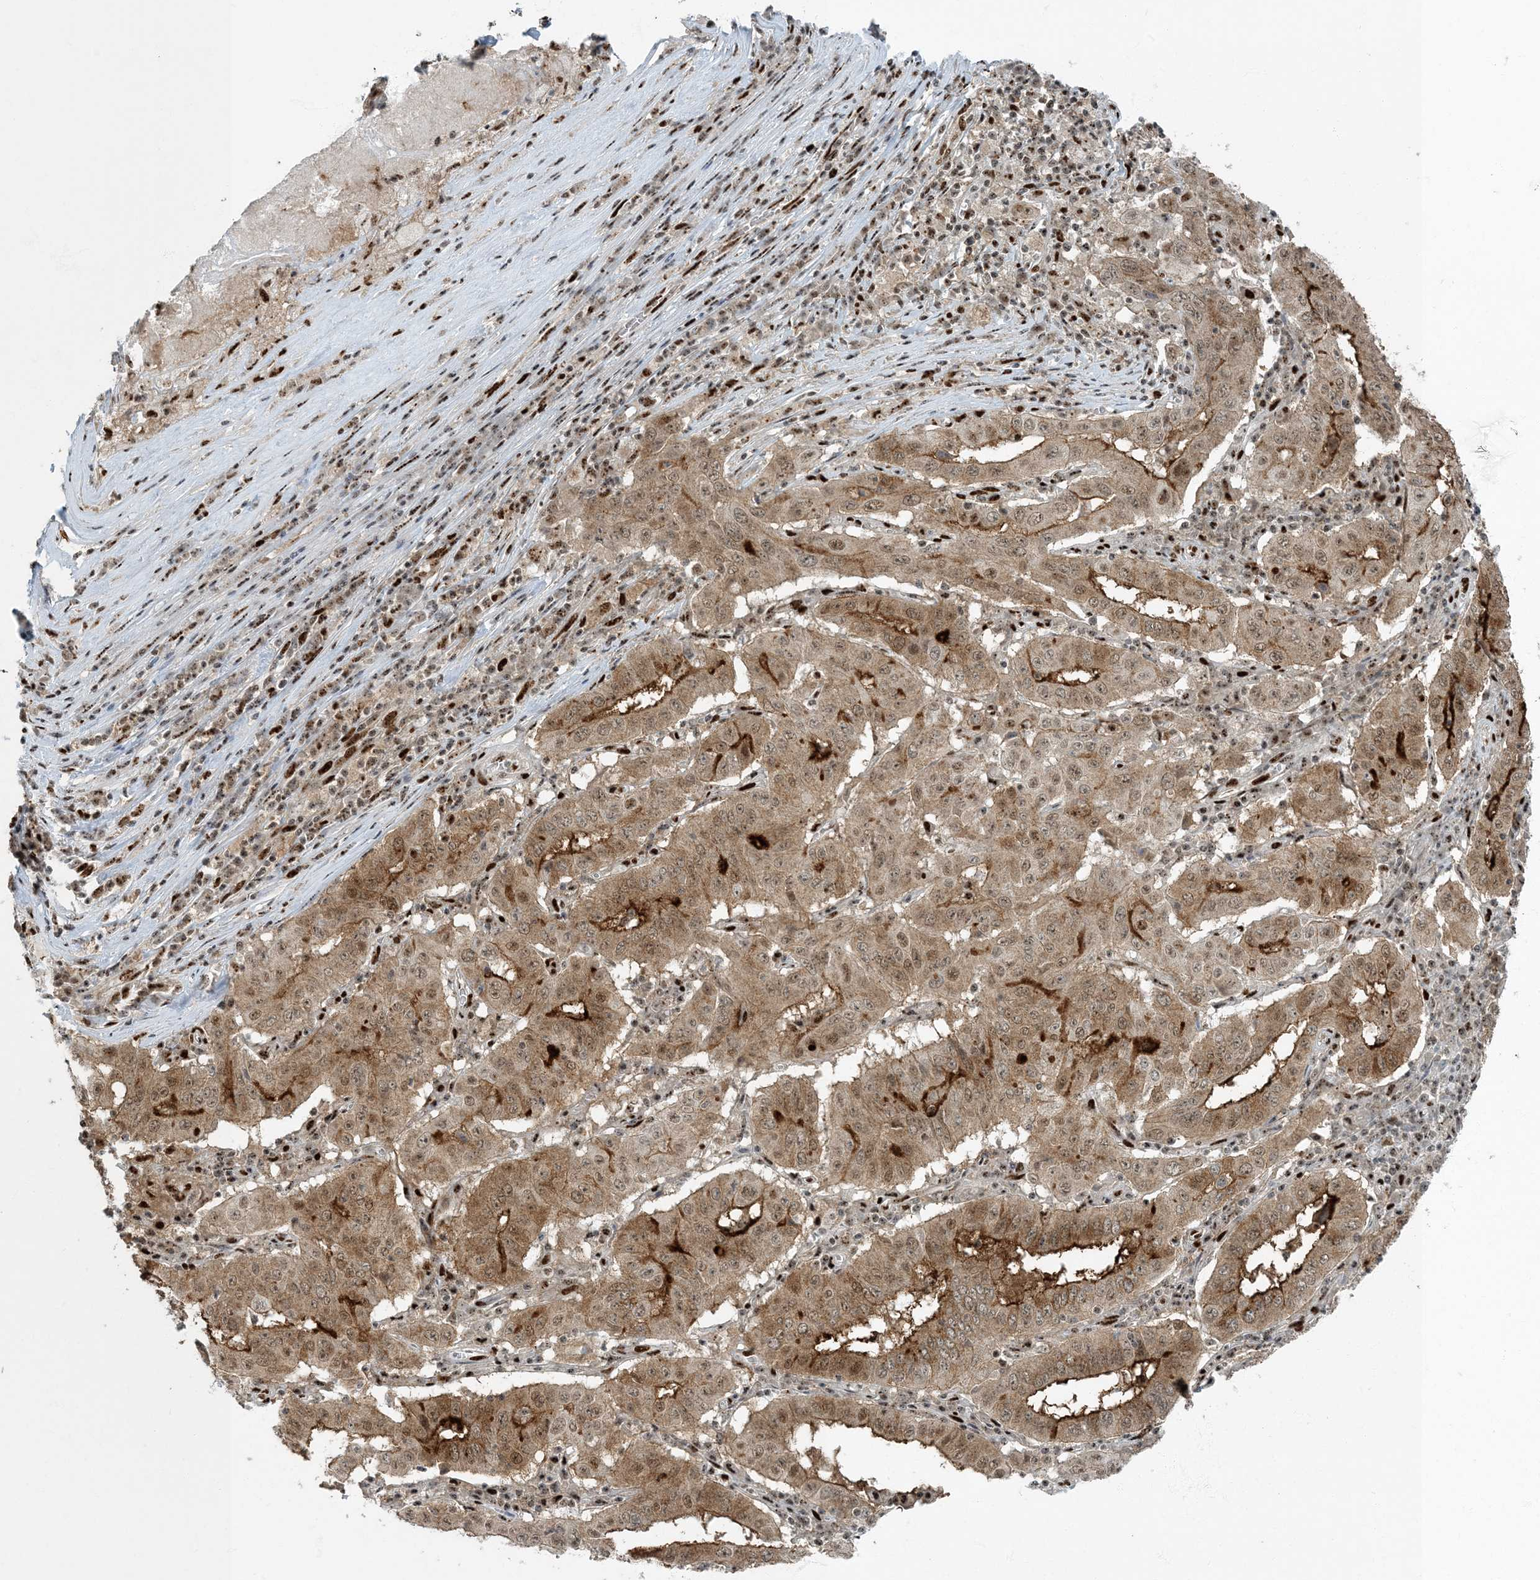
{"staining": {"intensity": "moderate", "quantity": ">75%", "location": "cytoplasmic/membranous,nuclear"}, "tissue": "pancreatic cancer", "cell_type": "Tumor cells", "image_type": "cancer", "snomed": [{"axis": "morphology", "description": "Adenocarcinoma, NOS"}, {"axis": "topography", "description": "Pancreas"}], "caption": "IHC of pancreatic adenocarcinoma displays medium levels of moderate cytoplasmic/membranous and nuclear staining in about >75% of tumor cells.", "gene": "MBD1", "patient": {"sex": "male", "age": 63}}